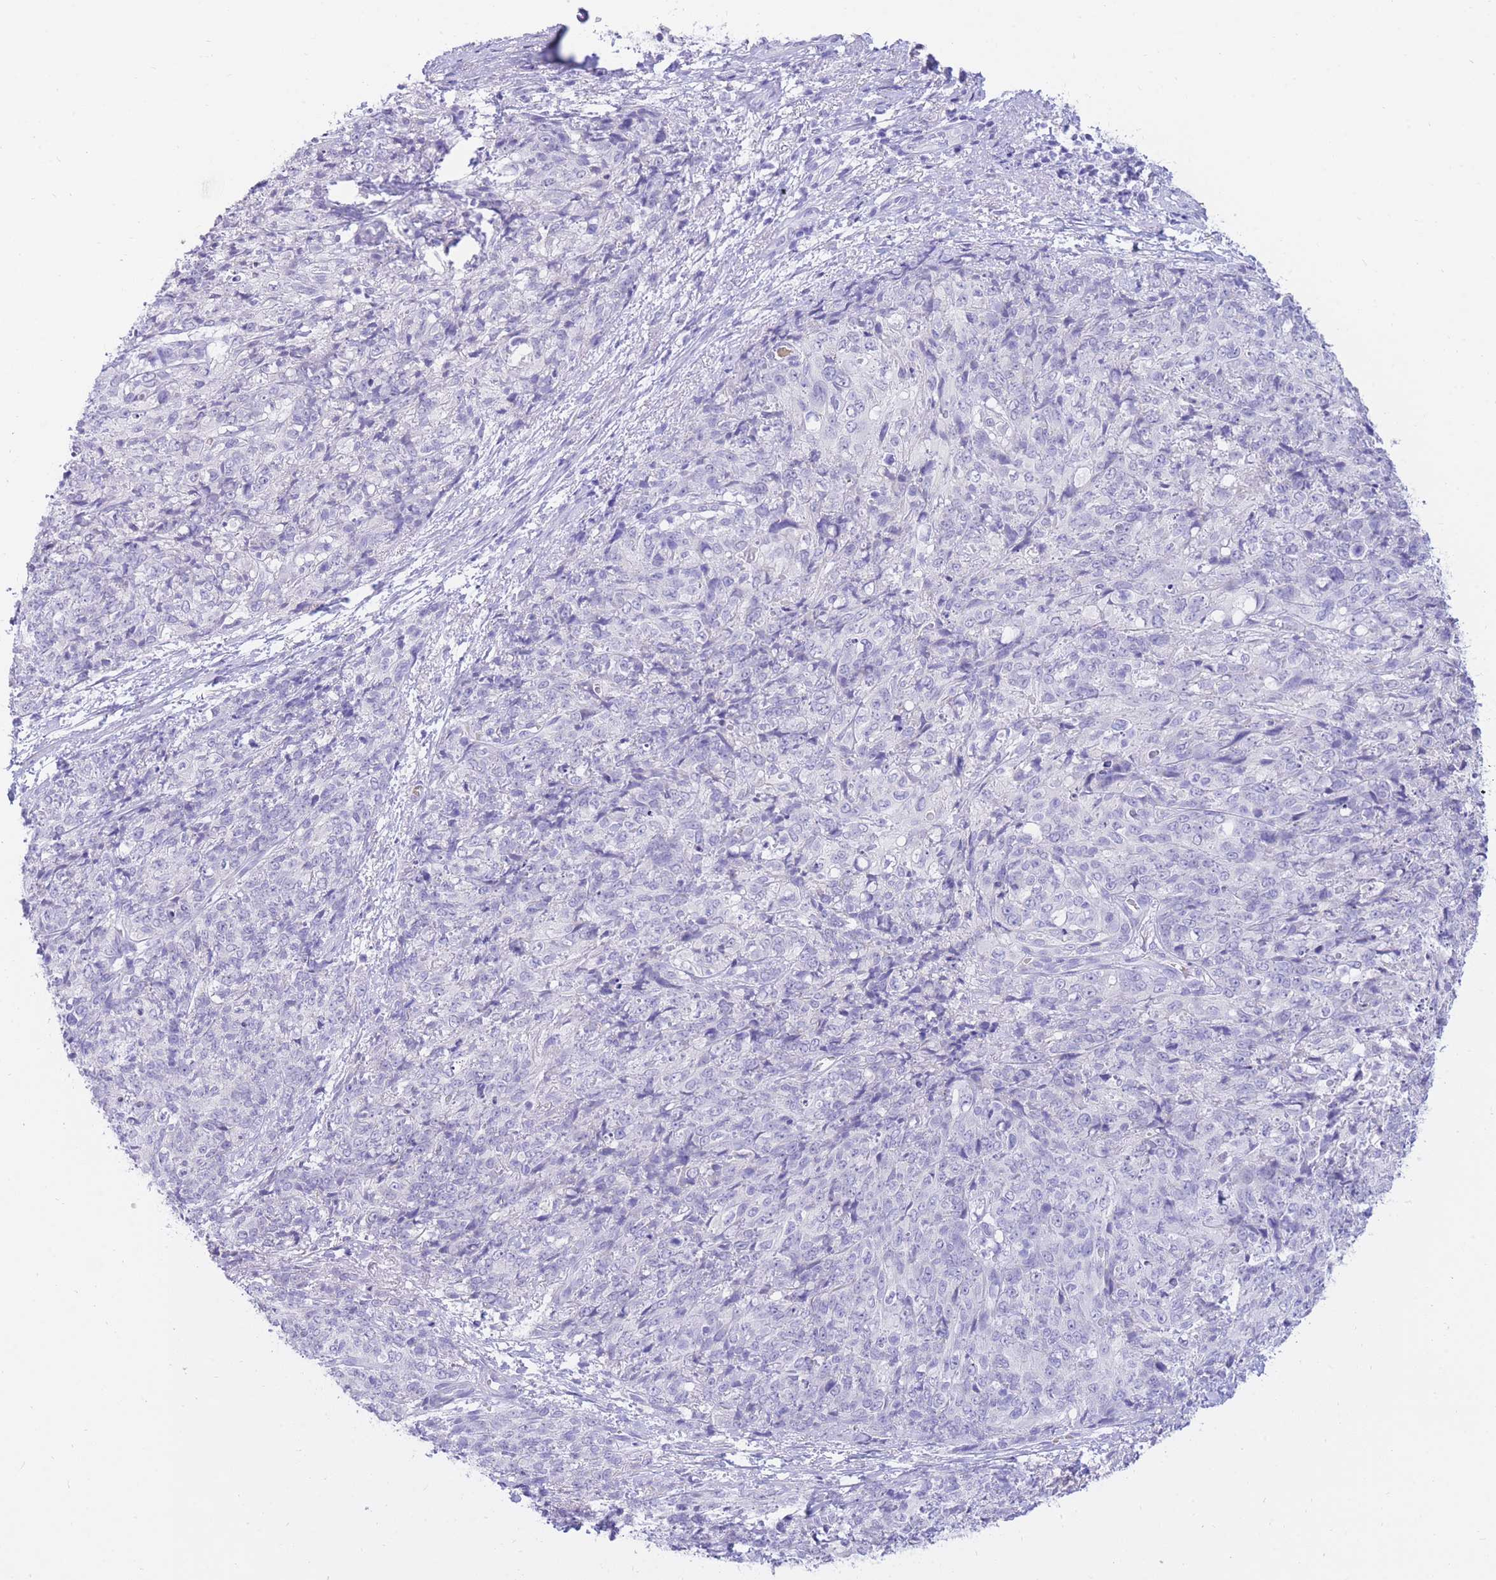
{"staining": {"intensity": "negative", "quantity": "none", "location": "none"}, "tissue": "skin cancer", "cell_type": "Tumor cells", "image_type": "cancer", "snomed": [{"axis": "morphology", "description": "Squamous cell carcinoma, NOS"}, {"axis": "topography", "description": "Skin"}, {"axis": "topography", "description": "Vulva"}], "caption": "High magnification brightfield microscopy of squamous cell carcinoma (skin) stained with DAB (brown) and counterstained with hematoxylin (blue): tumor cells show no significant staining.", "gene": "SSUH2", "patient": {"sex": "female", "age": 85}}